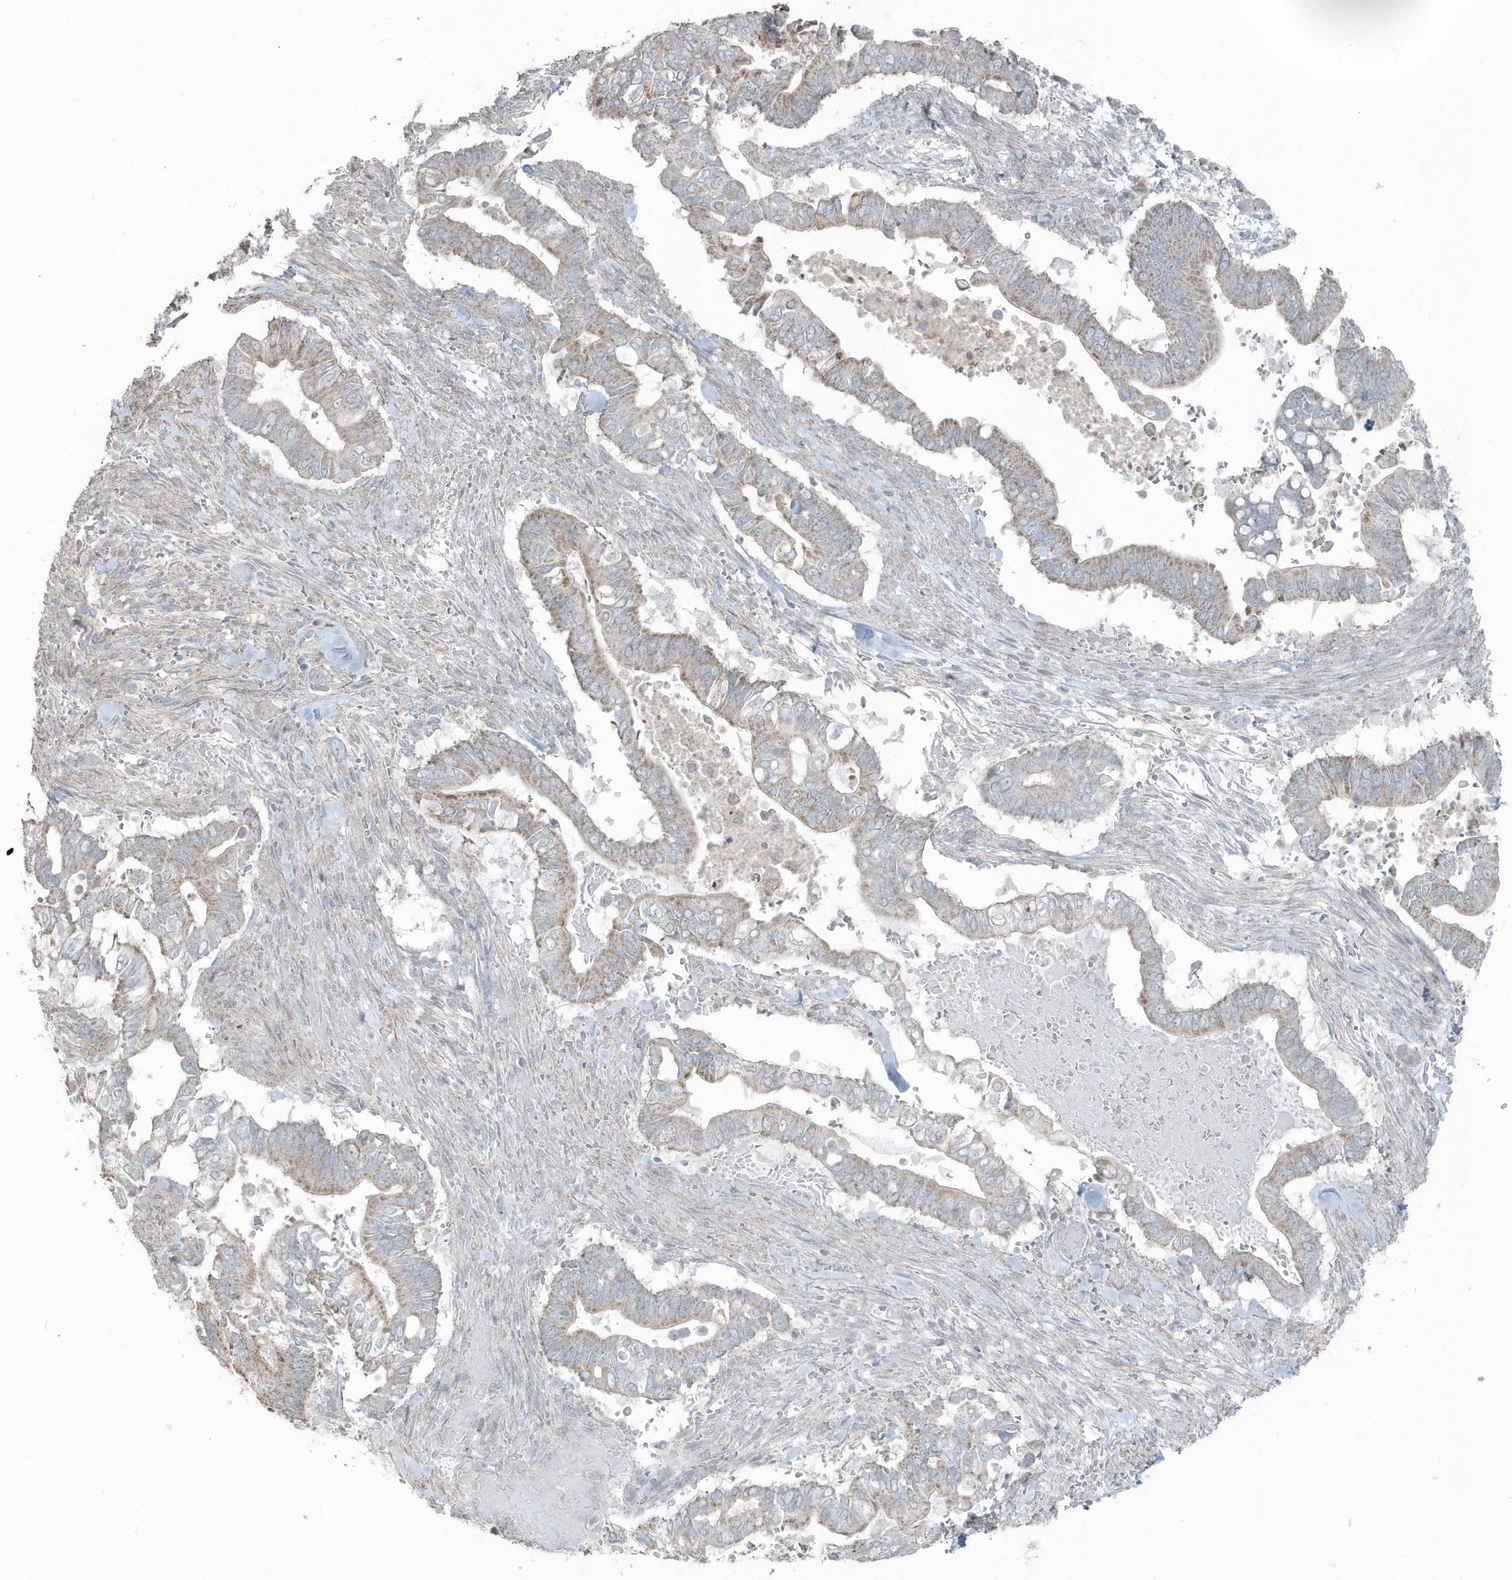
{"staining": {"intensity": "weak", "quantity": "25%-75%", "location": "cytoplasmic/membranous"}, "tissue": "pancreatic cancer", "cell_type": "Tumor cells", "image_type": "cancer", "snomed": [{"axis": "morphology", "description": "Adenocarcinoma, NOS"}, {"axis": "topography", "description": "Pancreas"}], "caption": "A photomicrograph showing weak cytoplasmic/membranous staining in approximately 25%-75% of tumor cells in pancreatic cancer, as visualized by brown immunohistochemical staining.", "gene": "ACTC1", "patient": {"sex": "male", "age": 68}}